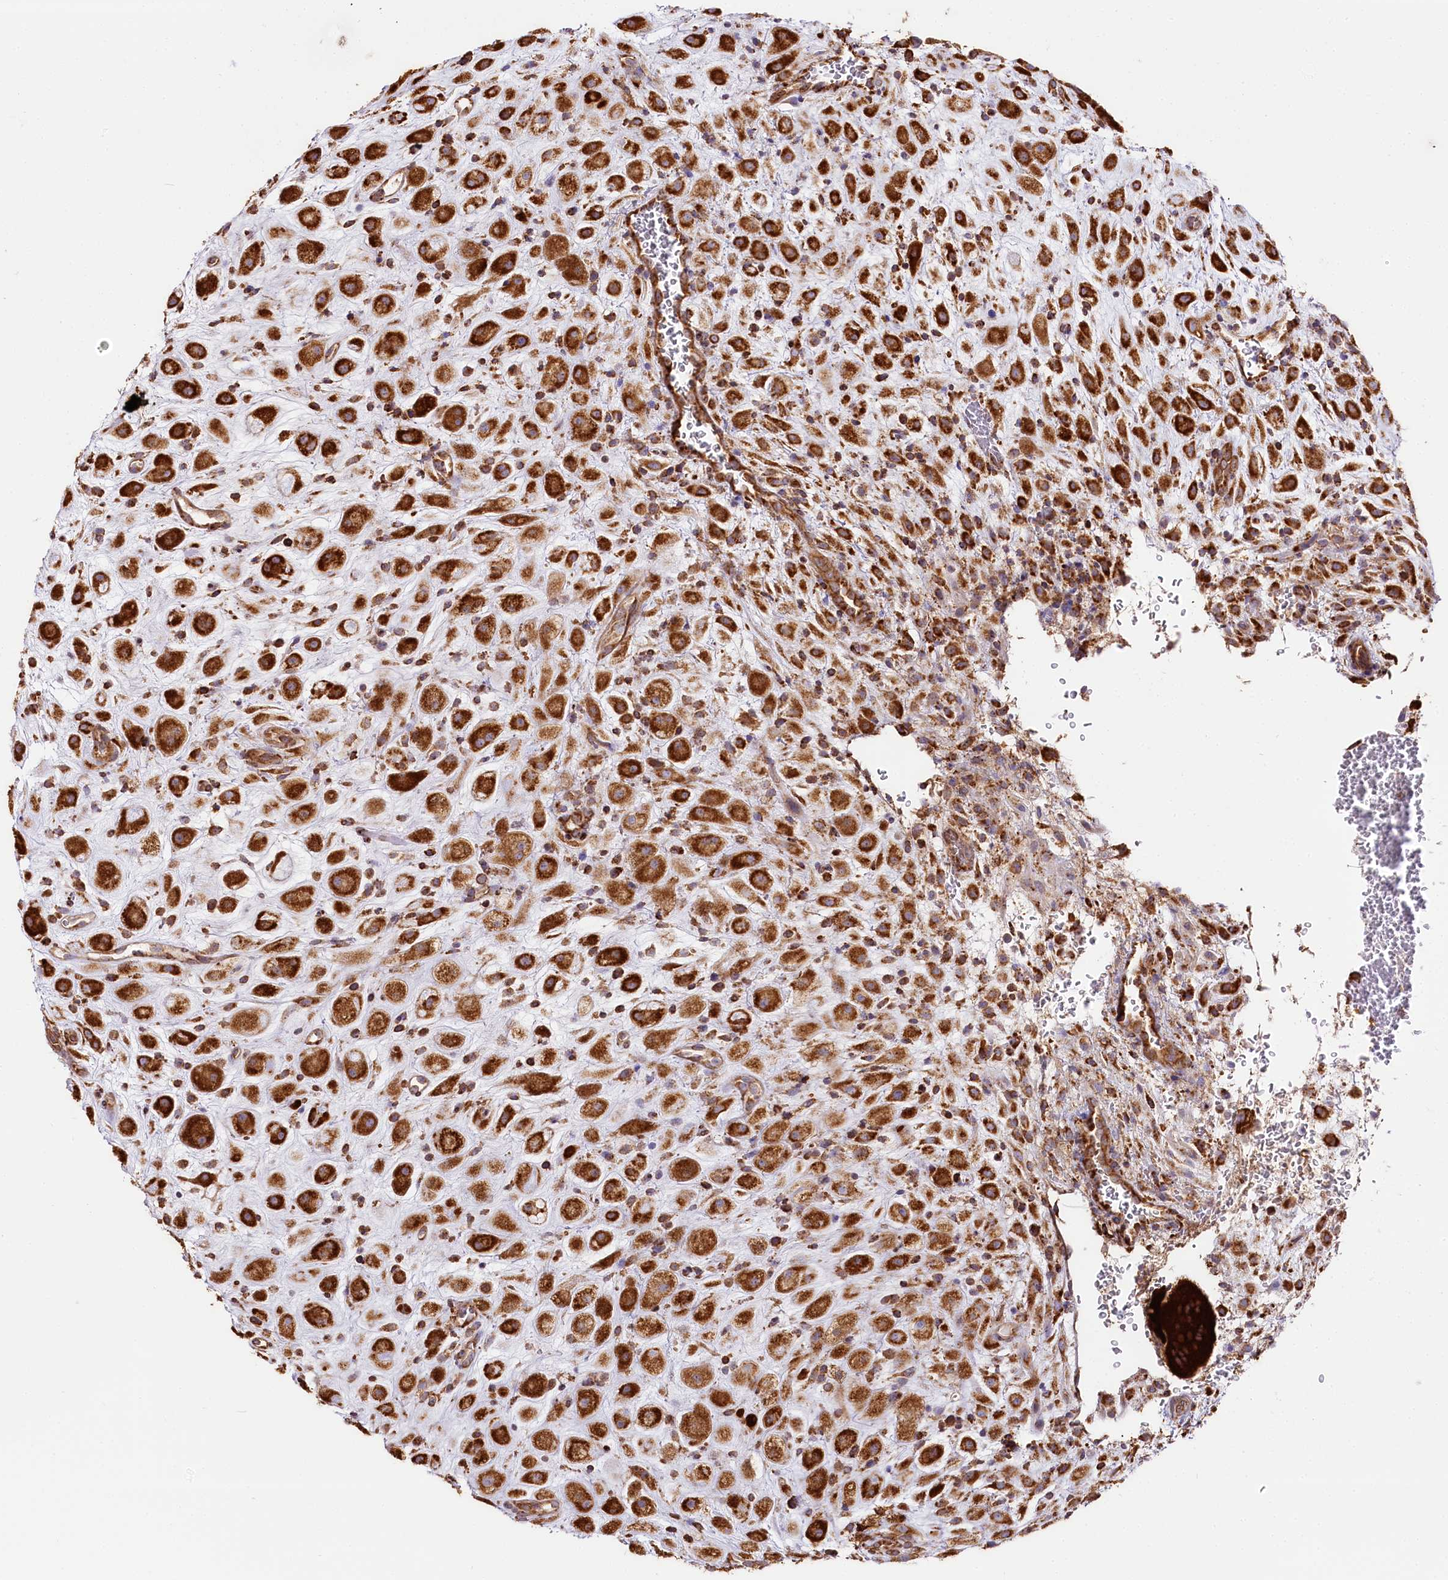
{"staining": {"intensity": "strong", "quantity": ">75%", "location": "cytoplasmic/membranous"}, "tissue": "placenta", "cell_type": "Decidual cells", "image_type": "normal", "snomed": [{"axis": "morphology", "description": "Normal tissue, NOS"}, {"axis": "topography", "description": "Placenta"}], "caption": "Placenta stained with DAB IHC exhibits high levels of strong cytoplasmic/membranous positivity in about >75% of decidual cells. (brown staining indicates protein expression, while blue staining denotes nuclei).", "gene": "CNPY2", "patient": {"sex": "female", "age": 35}}